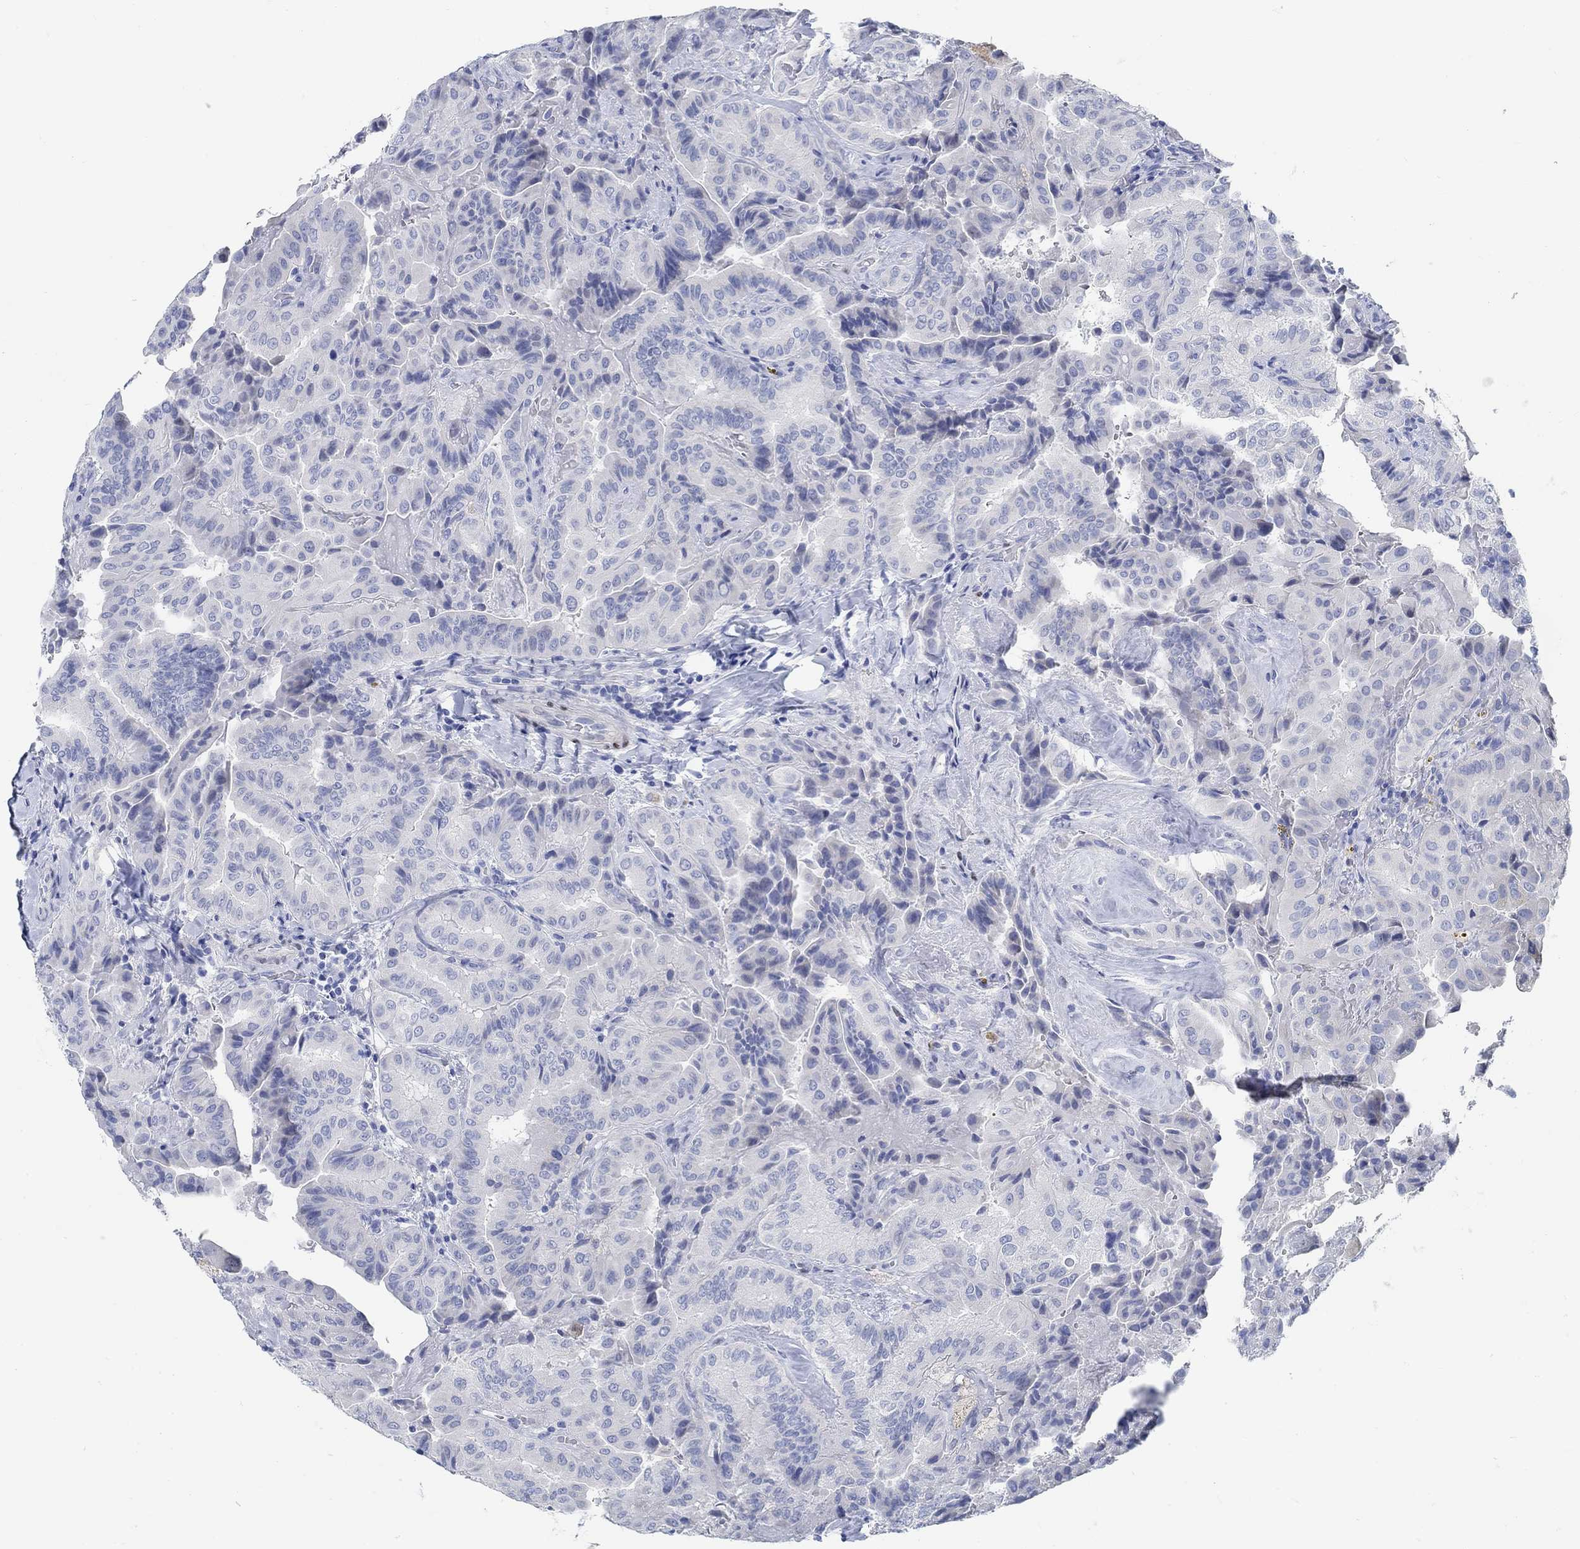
{"staining": {"intensity": "negative", "quantity": "none", "location": "none"}, "tissue": "thyroid cancer", "cell_type": "Tumor cells", "image_type": "cancer", "snomed": [{"axis": "morphology", "description": "Papillary adenocarcinoma, NOS"}, {"axis": "topography", "description": "Thyroid gland"}], "caption": "Tumor cells show no significant expression in thyroid cancer.", "gene": "RBM20", "patient": {"sex": "female", "age": 68}}